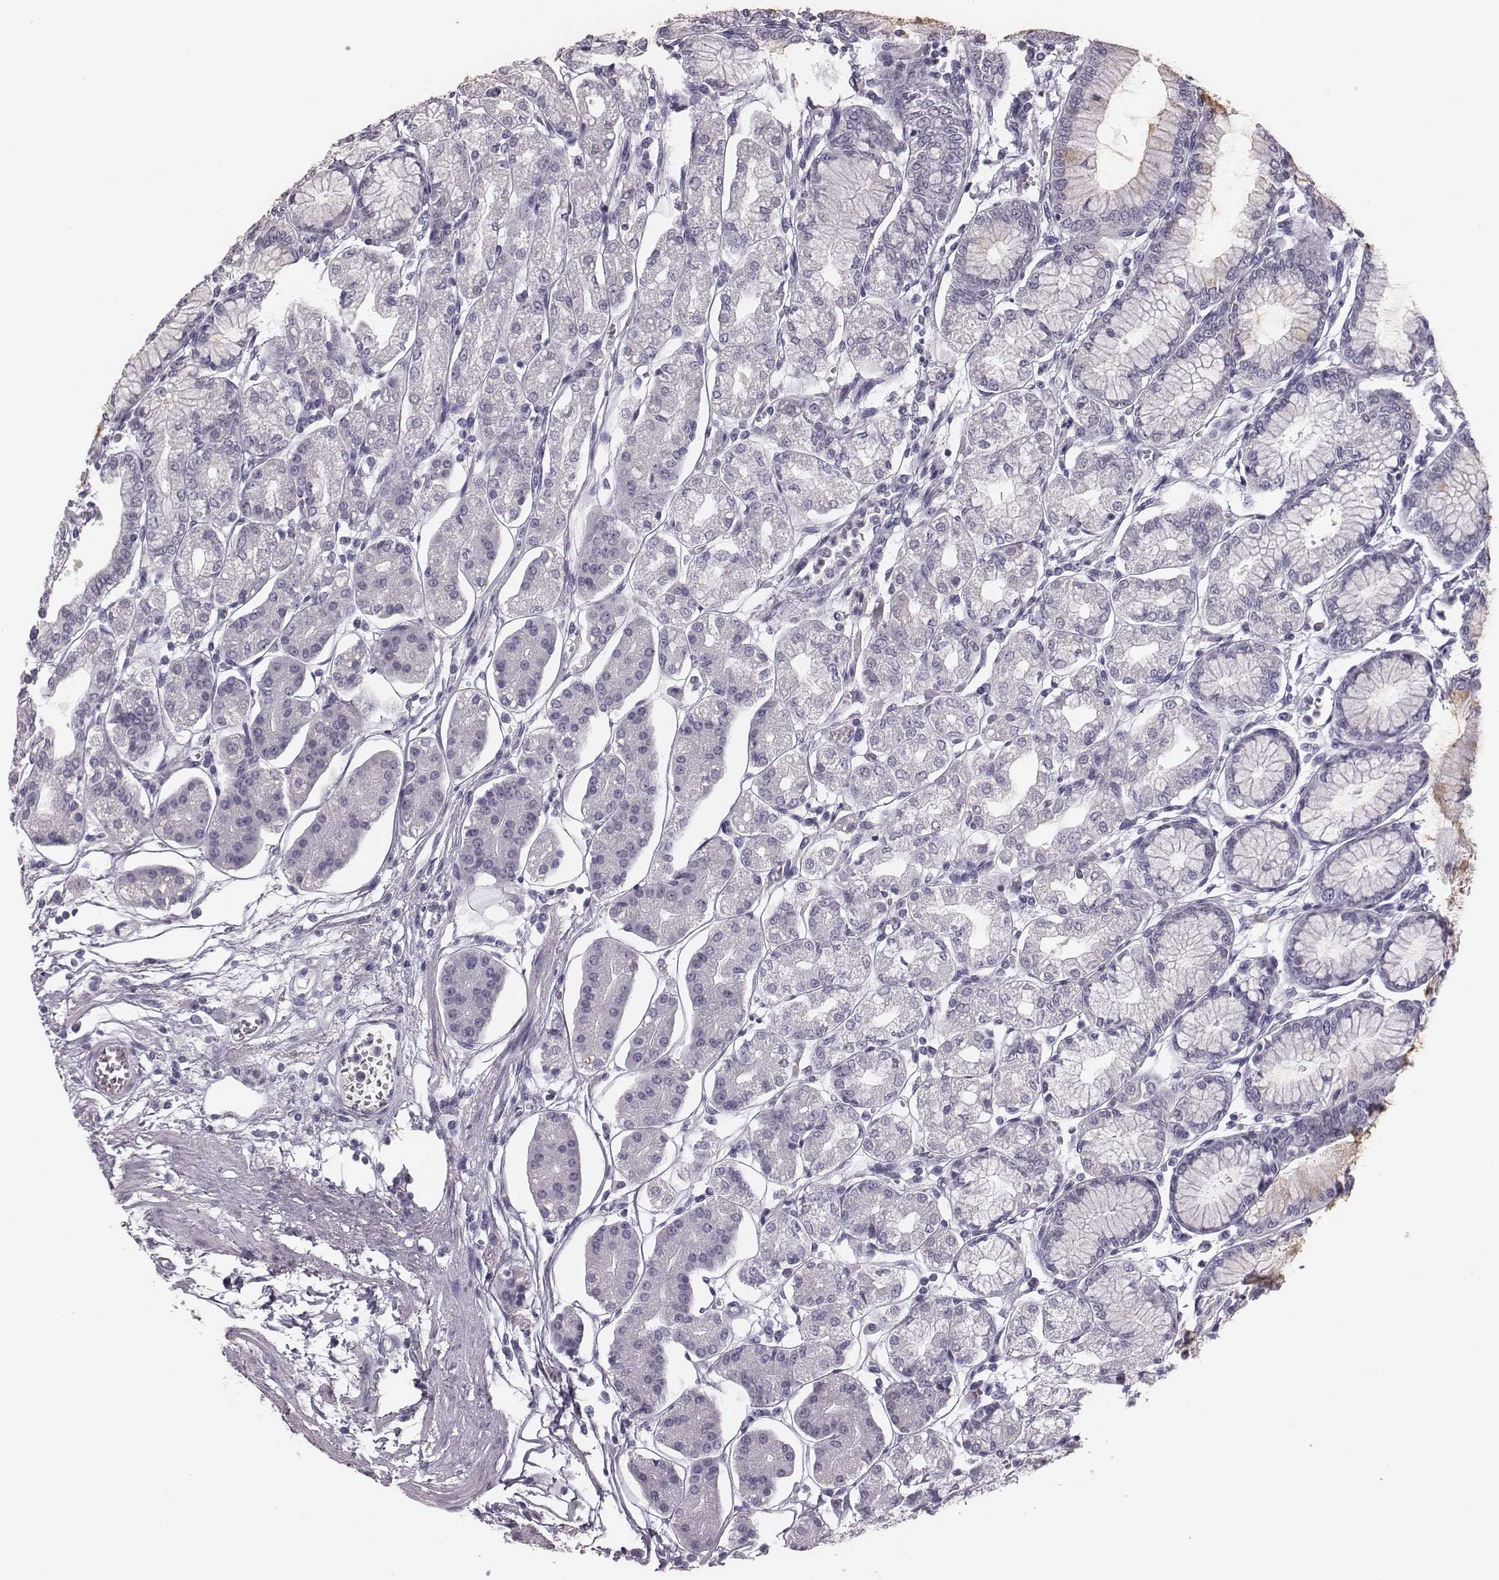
{"staining": {"intensity": "negative", "quantity": "none", "location": "none"}, "tissue": "stomach", "cell_type": "Glandular cells", "image_type": "normal", "snomed": [{"axis": "morphology", "description": "Normal tissue, NOS"}, {"axis": "topography", "description": "Skeletal muscle"}, {"axis": "topography", "description": "Stomach"}], "caption": "High power microscopy image of an immunohistochemistry photomicrograph of benign stomach, revealing no significant expression in glandular cells. (DAB (3,3'-diaminobenzidine) IHC visualized using brightfield microscopy, high magnification).", "gene": "CSH1", "patient": {"sex": "female", "age": 57}}